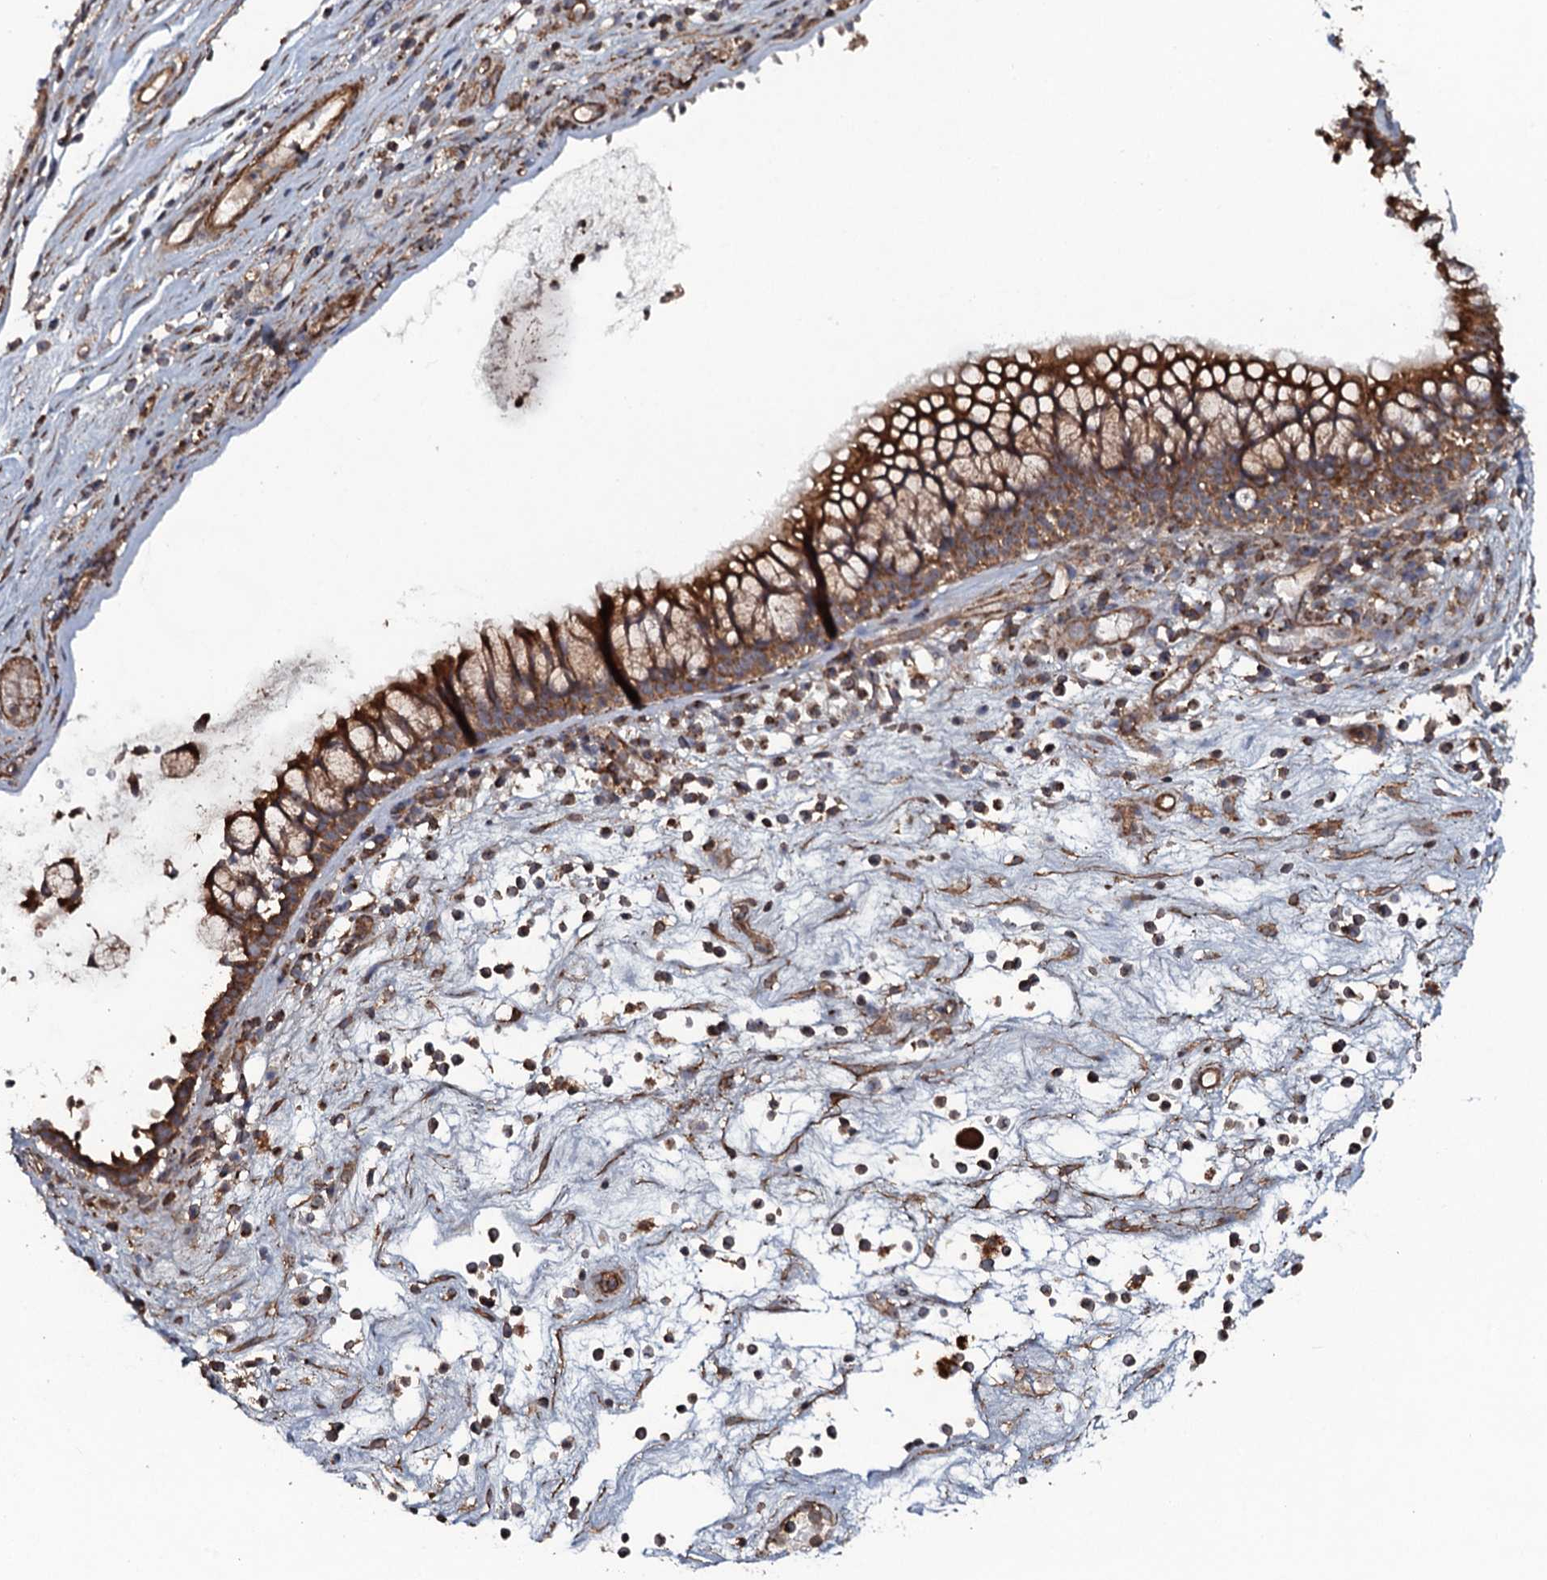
{"staining": {"intensity": "strong", "quantity": ">75%", "location": "cytoplasmic/membranous"}, "tissue": "nasopharynx", "cell_type": "Respiratory epithelial cells", "image_type": "normal", "snomed": [{"axis": "morphology", "description": "Normal tissue, NOS"}, {"axis": "morphology", "description": "Inflammation, NOS"}, {"axis": "morphology", "description": "Malignant melanoma, Metastatic site"}, {"axis": "topography", "description": "Nasopharynx"}], "caption": "Benign nasopharynx demonstrates strong cytoplasmic/membranous positivity in about >75% of respiratory epithelial cells, visualized by immunohistochemistry. The protein is stained brown, and the nuclei are stained in blue (DAB IHC with brightfield microscopy, high magnification).", "gene": "VWA8", "patient": {"sex": "male", "age": 70}}